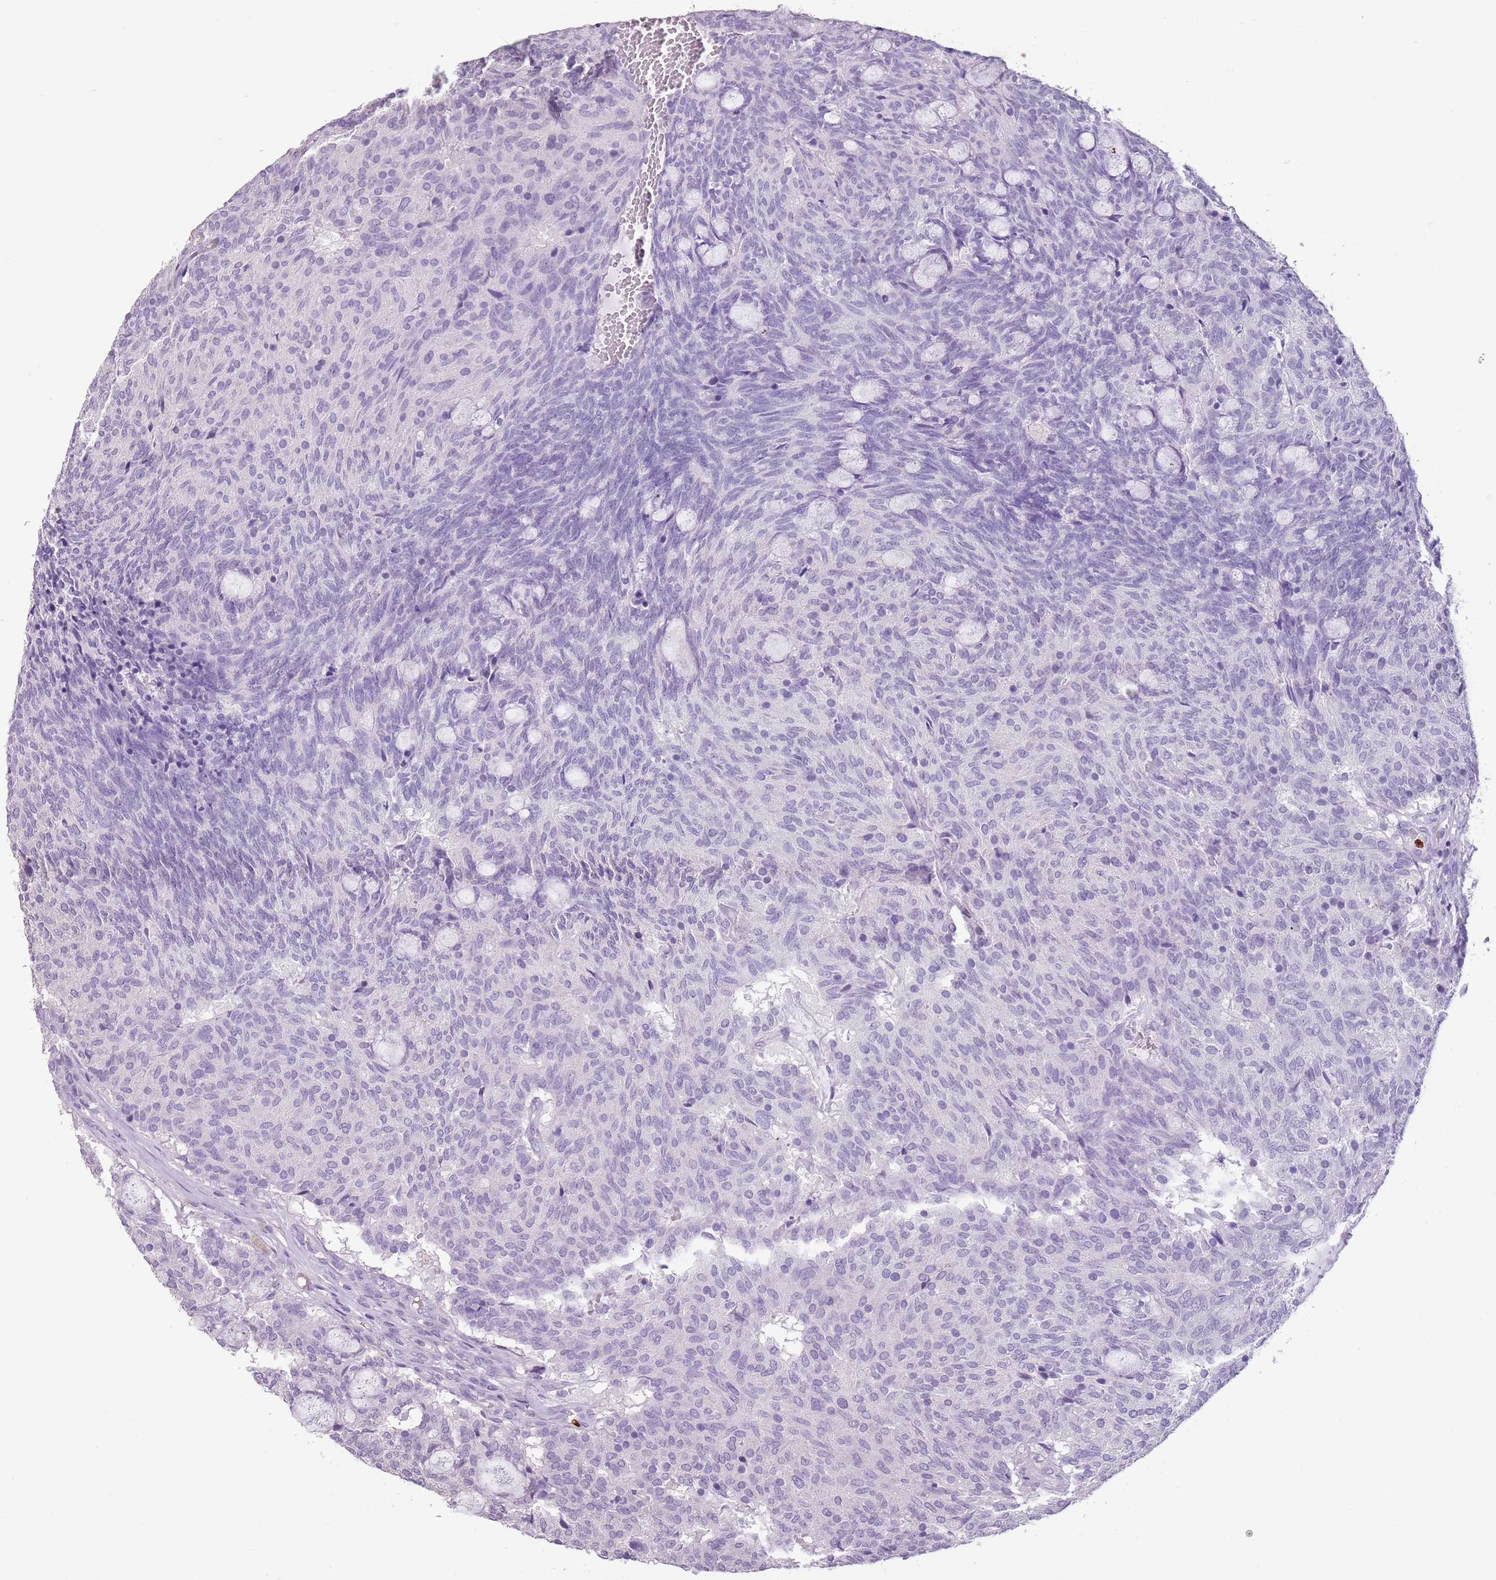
{"staining": {"intensity": "negative", "quantity": "none", "location": "none"}, "tissue": "carcinoid", "cell_type": "Tumor cells", "image_type": "cancer", "snomed": [{"axis": "morphology", "description": "Carcinoid, malignant, NOS"}, {"axis": "topography", "description": "Pancreas"}], "caption": "An immunohistochemistry (IHC) histopathology image of carcinoid (malignant) is shown. There is no staining in tumor cells of carcinoid (malignant).", "gene": "CELF6", "patient": {"sex": "female", "age": 54}}